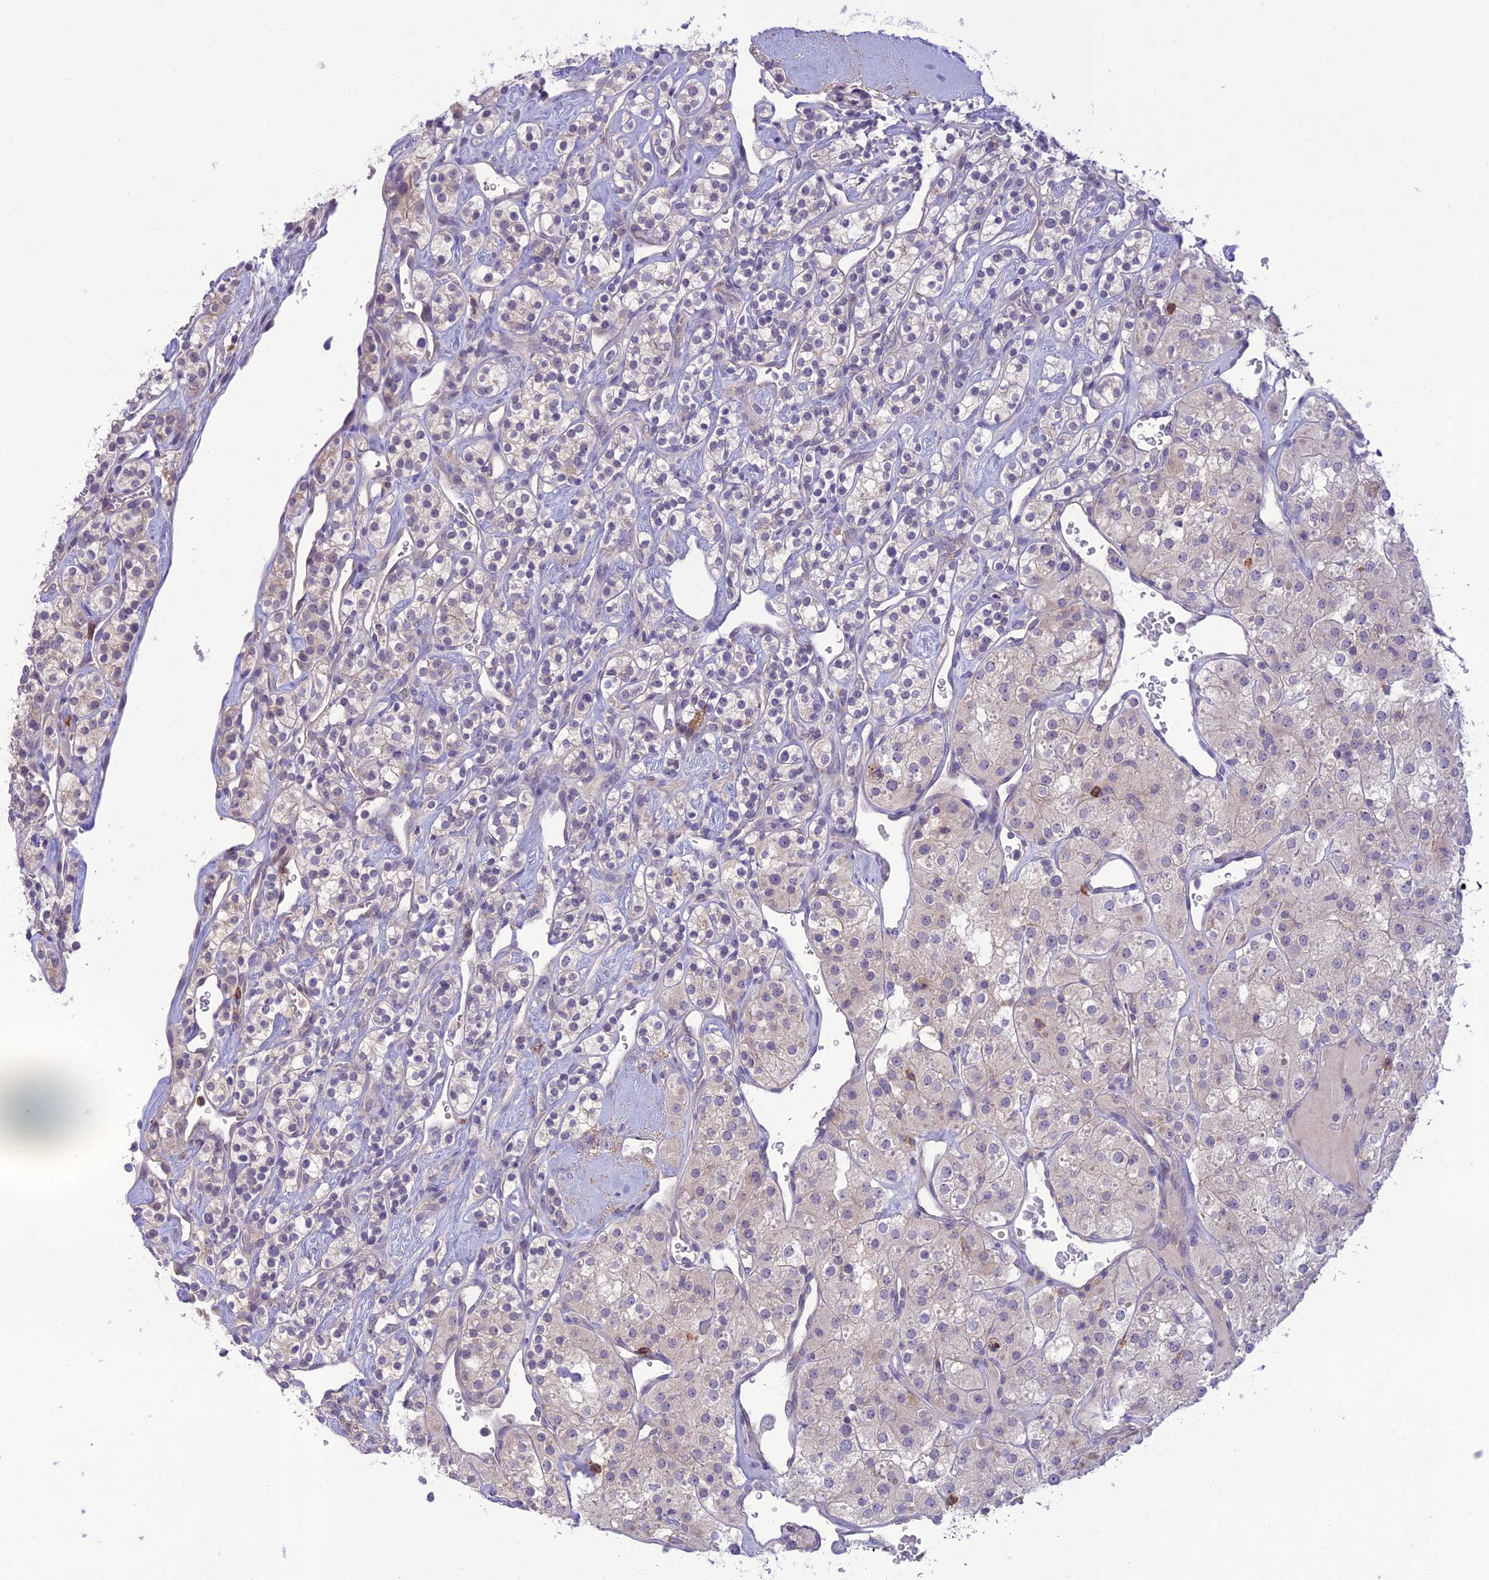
{"staining": {"intensity": "negative", "quantity": "none", "location": "none"}, "tissue": "renal cancer", "cell_type": "Tumor cells", "image_type": "cancer", "snomed": [{"axis": "morphology", "description": "Adenocarcinoma, NOS"}, {"axis": "topography", "description": "Kidney"}], "caption": "This is an IHC micrograph of human renal cancer. There is no staining in tumor cells.", "gene": "ITGAE", "patient": {"sex": "male", "age": 77}}